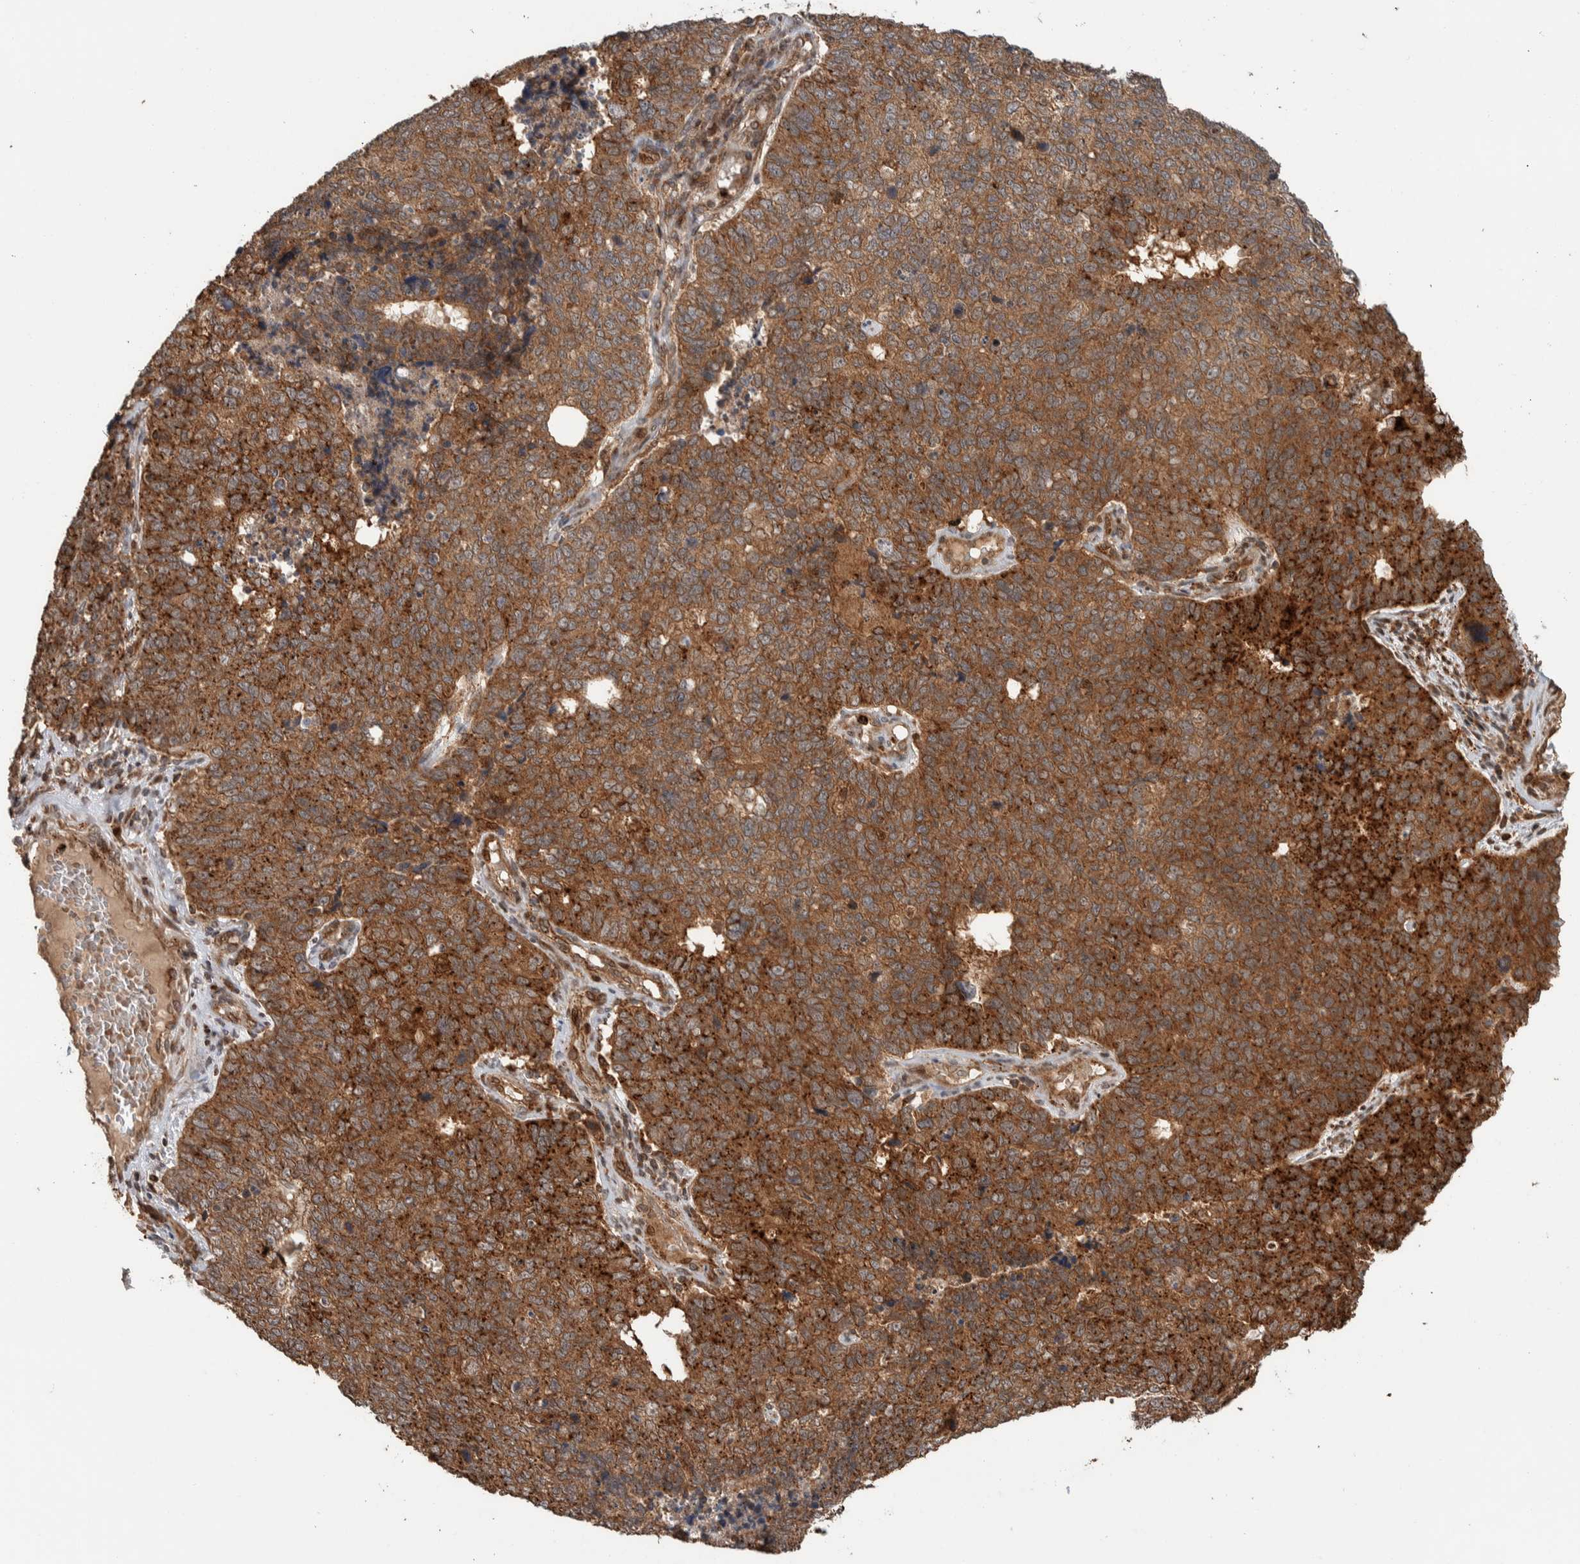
{"staining": {"intensity": "strong", "quantity": ">75%", "location": "cytoplasmic/membranous"}, "tissue": "cervical cancer", "cell_type": "Tumor cells", "image_type": "cancer", "snomed": [{"axis": "morphology", "description": "Squamous cell carcinoma, NOS"}, {"axis": "topography", "description": "Cervix"}], "caption": "Immunohistochemical staining of human cervical cancer (squamous cell carcinoma) demonstrates high levels of strong cytoplasmic/membranous protein staining in approximately >75% of tumor cells.", "gene": "VPS53", "patient": {"sex": "female", "age": 63}}